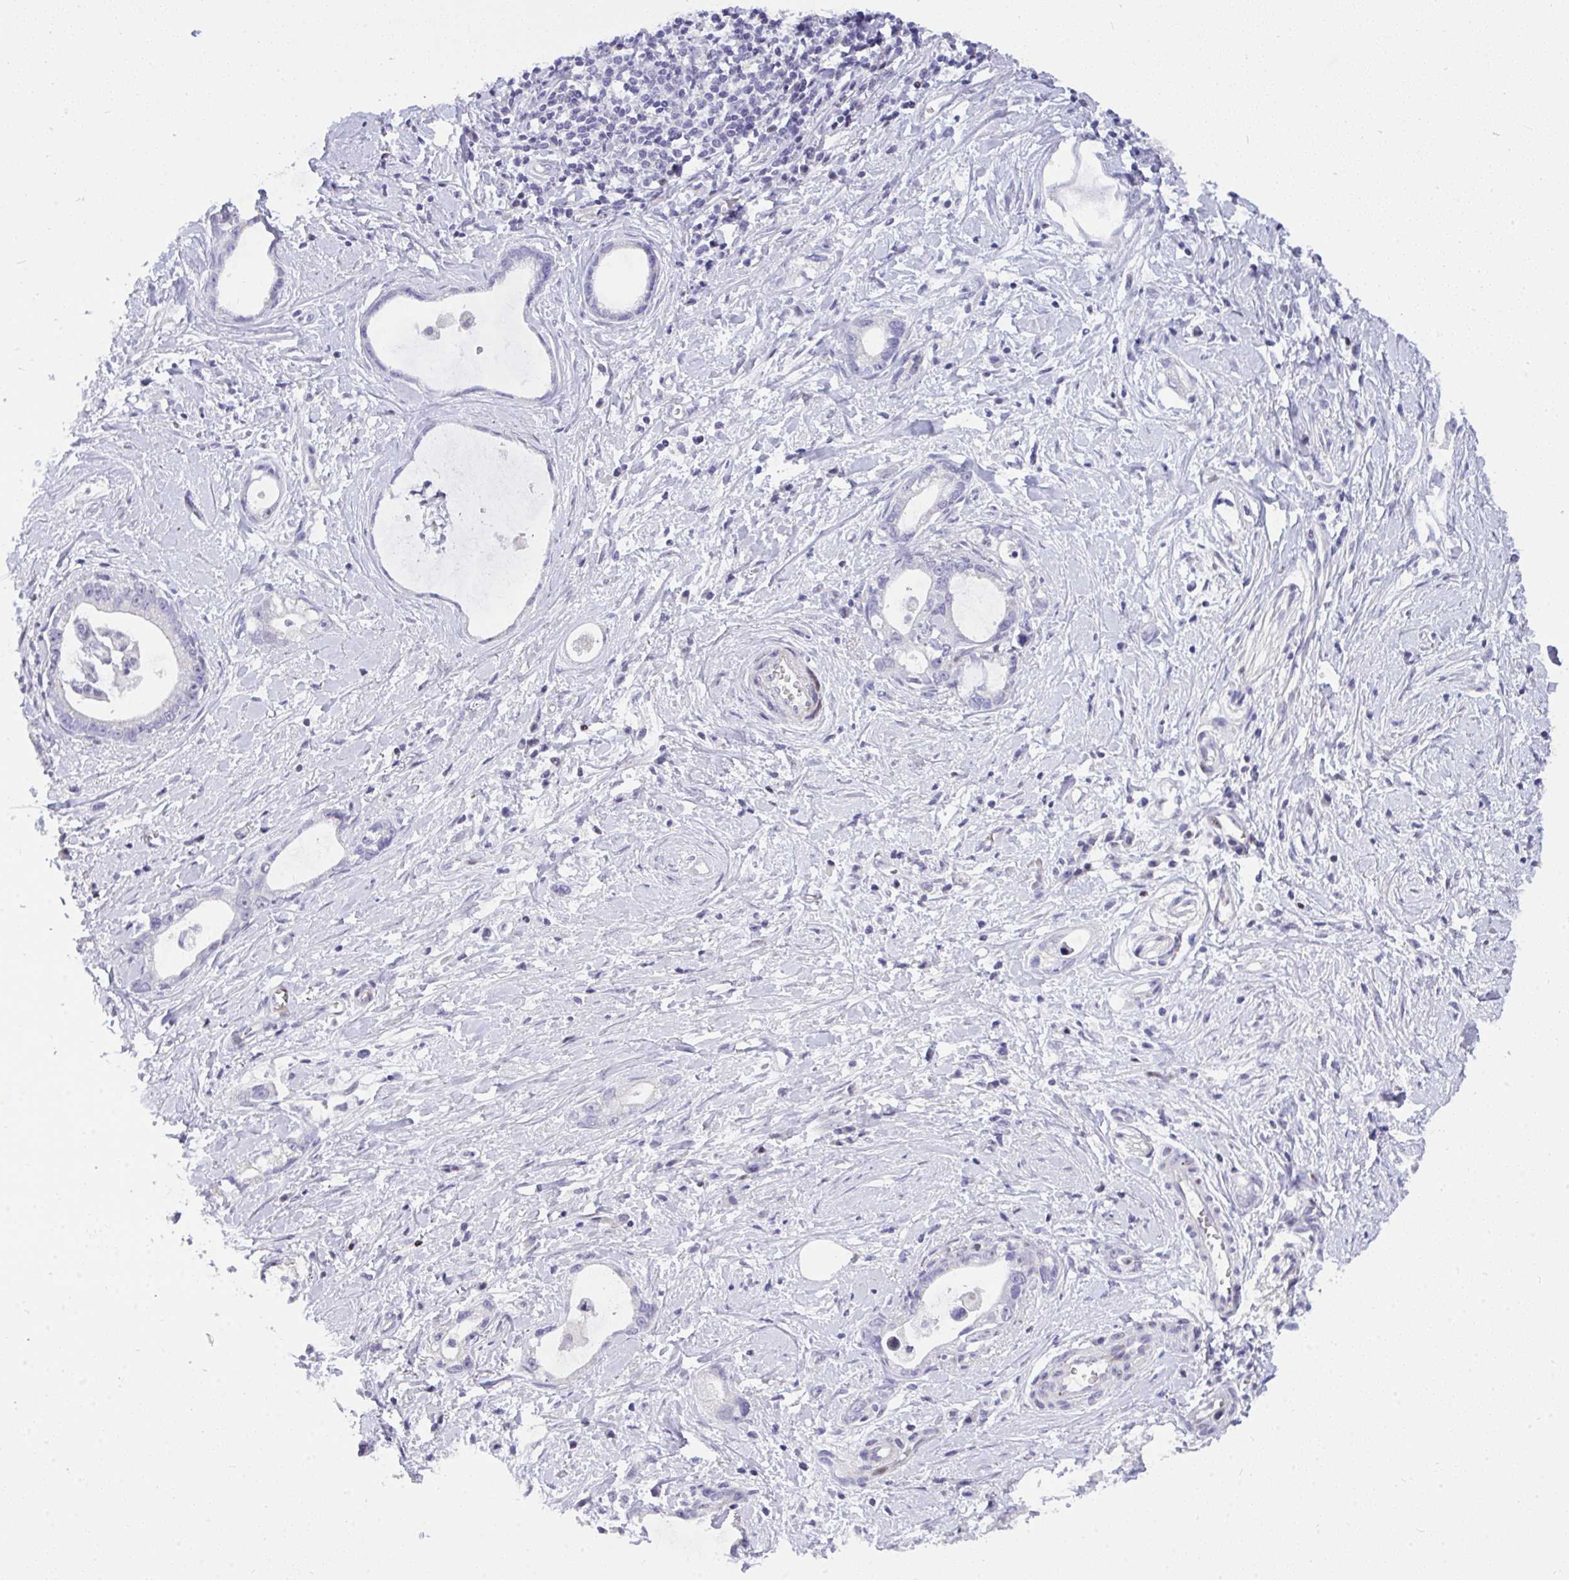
{"staining": {"intensity": "negative", "quantity": "none", "location": "none"}, "tissue": "stomach cancer", "cell_type": "Tumor cells", "image_type": "cancer", "snomed": [{"axis": "morphology", "description": "Adenocarcinoma, NOS"}, {"axis": "topography", "description": "Stomach"}], "caption": "Stomach cancer was stained to show a protein in brown. There is no significant staining in tumor cells.", "gene": "PLPPR3", "patient": {"sex": "male", "age": 55}}